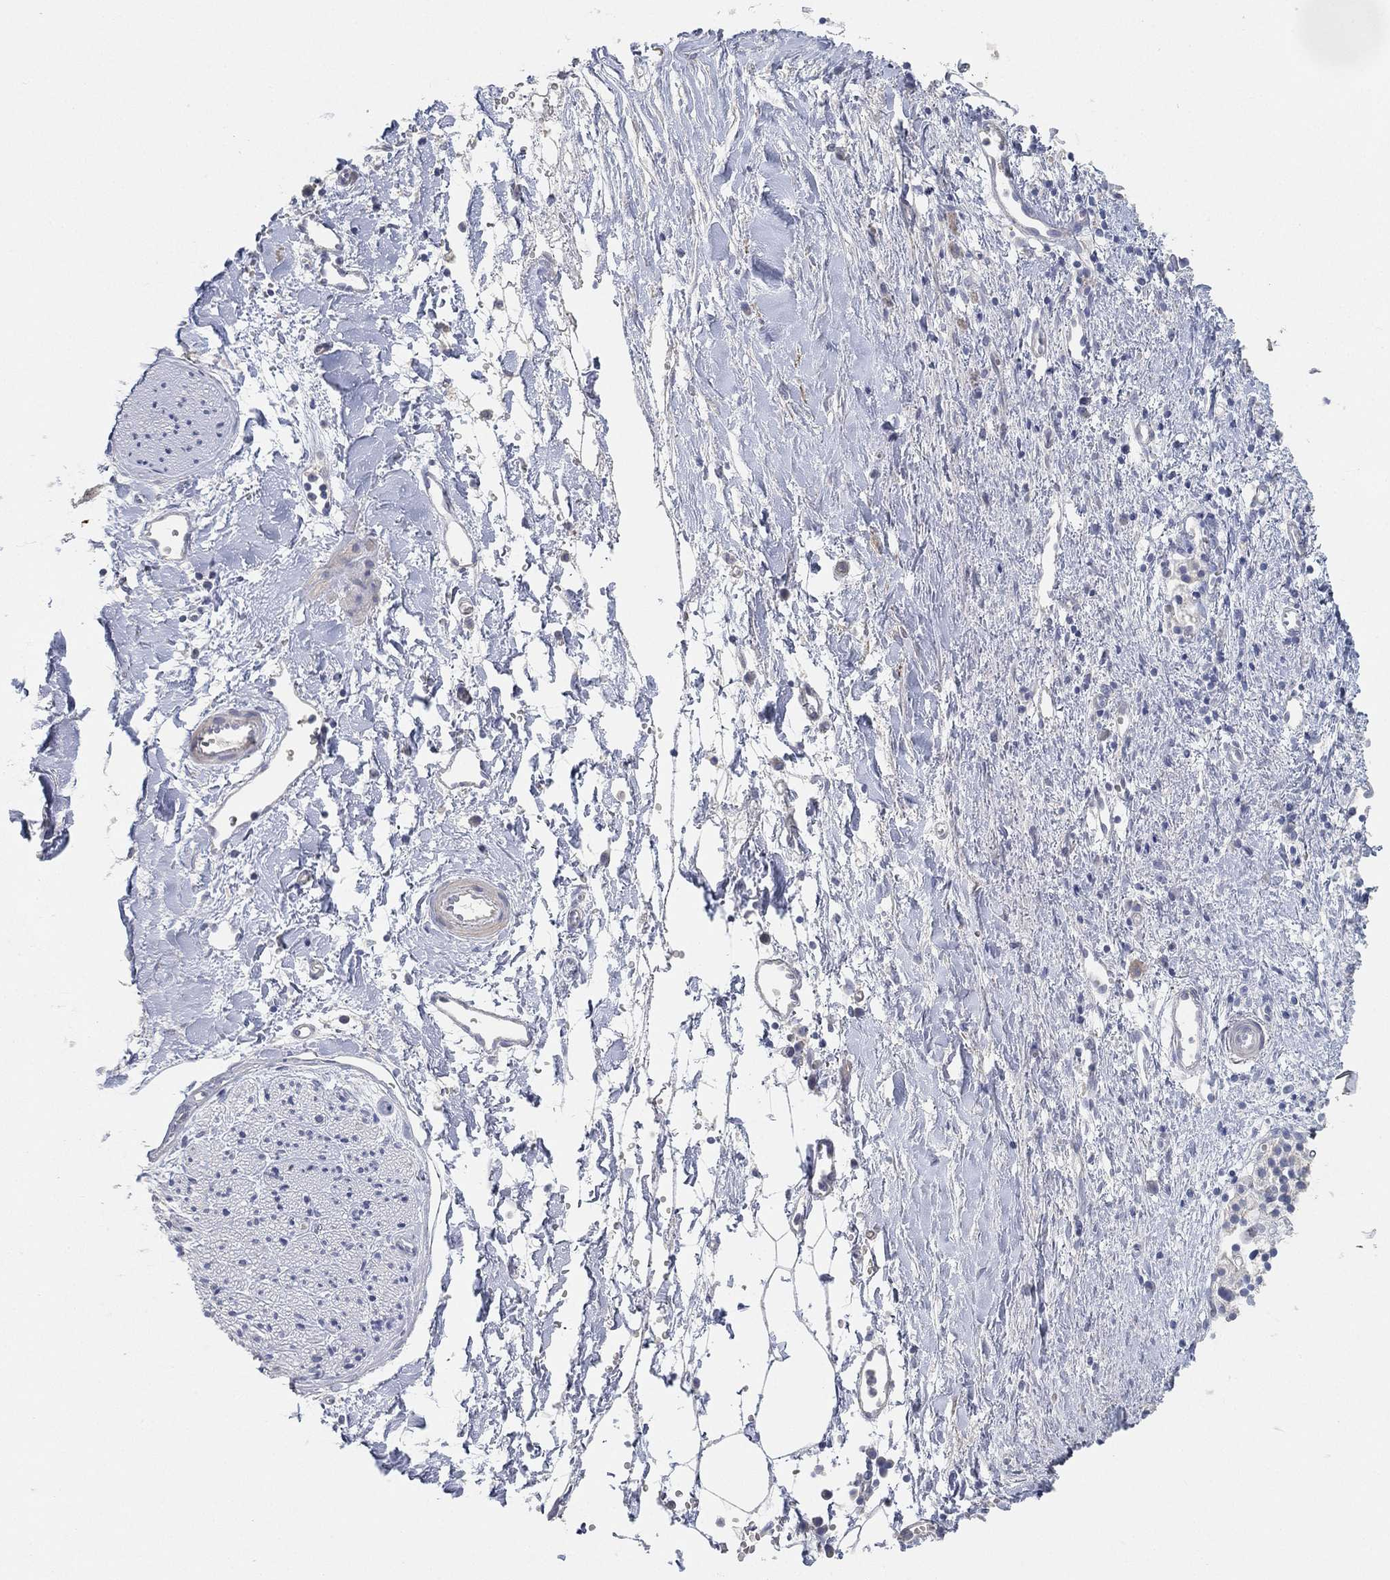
{"staining": {"intensity": "negative", "quantity": "none", "location": "none"}, "tissue": "soft tissue", "cell_type": "Fibroblasts", "image_type": "normal", "snomed": [{"axis": "morphology", "description": "Normal tissue, NOS"}, {"axis": "morphology", "description": "Adenocarcinoma, NOS"}, {"axis": "topography", "description": "Pancreas"}, {"axis": "topography", "description": "Peripheral nerve tissue"}], "caption": "An immunohistochemistry image of unremarkable soft tissue is shown. There is no staining in fibroblasts of soft tissue. Brightfield microscopy of immunohistochemistry (IHC) stained with DAB (3,3'-diaminobenzidine) (brown) and hematoxylin (blue), captured at high magnification.", "gene": "FAM187B", "patient": {"sex": "male", "age": 61}}